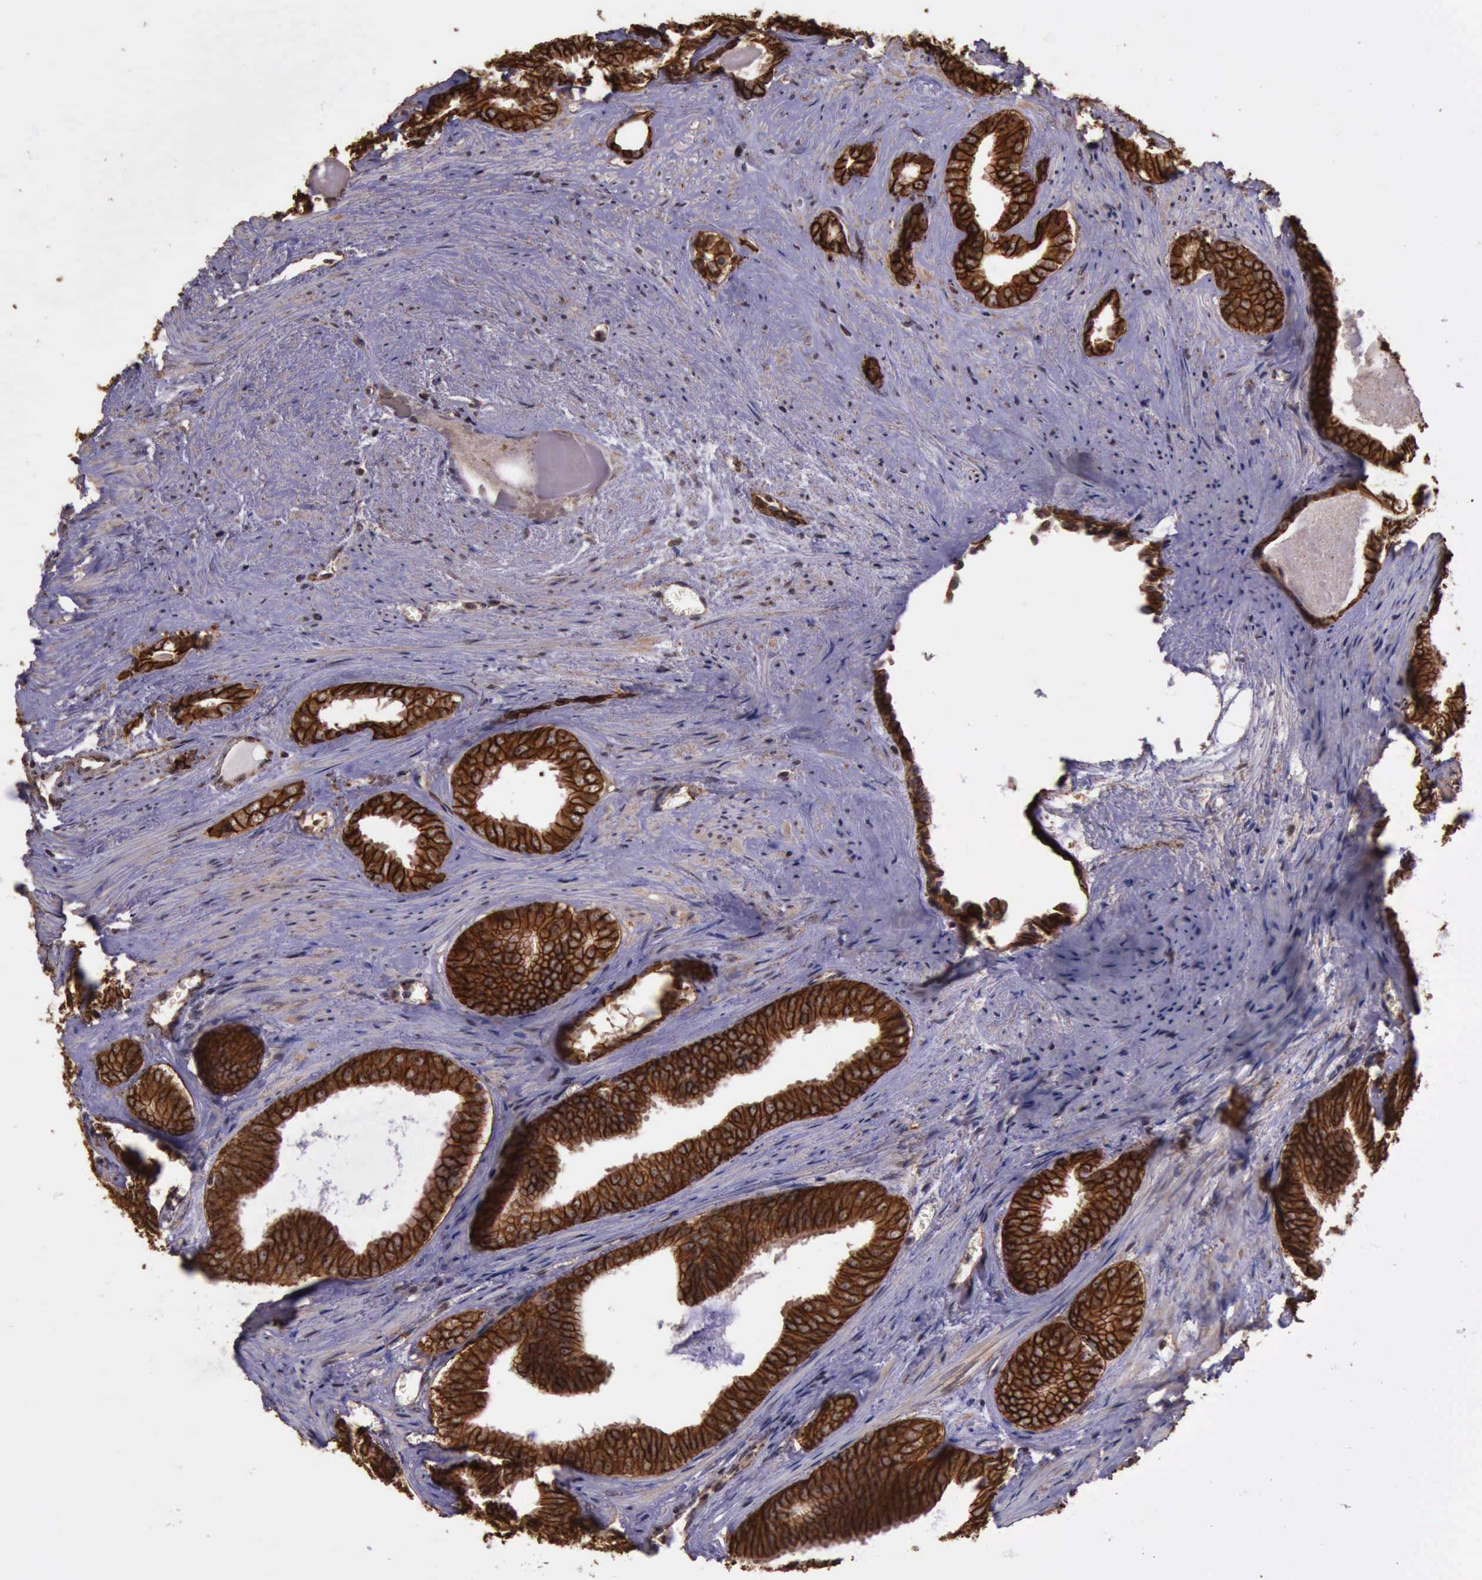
{"staining": {"intensity": "strong", "quantity": ">75%", "location": "cytoplasmic/membranous"}, "tissue": "prostate cancer", "cell_type": "Tumor cells", "image_type": "cancer", "snomed": [{"axis": "morphology", "description": "Adenocarcinoma, Medium grade"}, {"axis": "topography", "description": "Prostate"}], "caption": "Strong cytoplasmic/membranous protein expression is seen in about >75% of tumor cells in prostate adenocarcinoma (medium-grade).", "gene": "CTNNB1", "patient": {"sex": "male", "age": 79}}